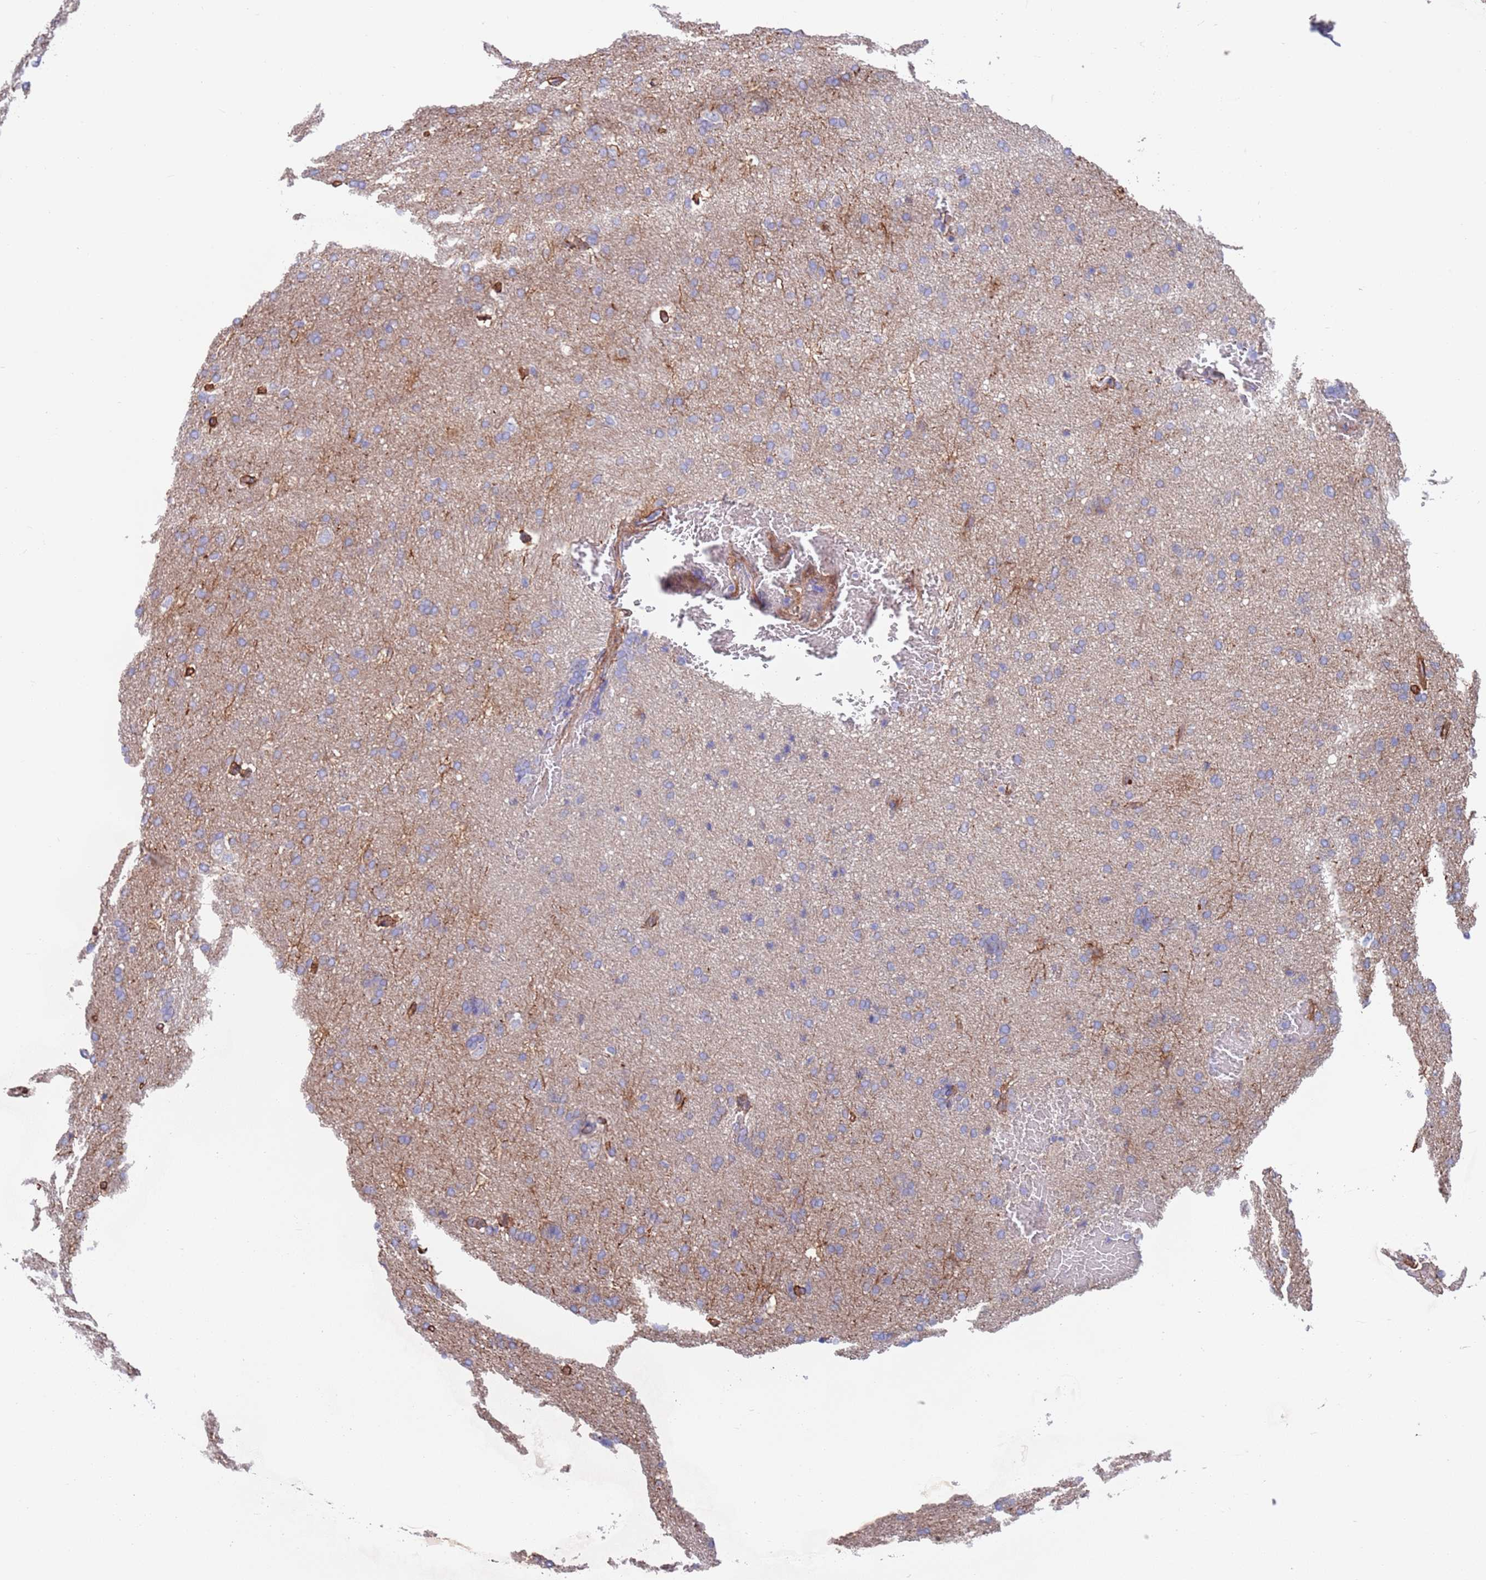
{"staining": {"intensity": "strong", "quantity": ">75%", "location": "cytoplasmic/membranous"}, "tissue": "cerebral cortex", "cell_type": "Endothelial cells", "image_type": "normal", "snomed": [{"axis": "morphology", "description": "Normal tissue, NOS"}, {"axis": "topography", "description": "Cerebral cortex"}], "caption": "High-power microscopy captured an immunohistochemistry image of normal cerebral cortex, revealing strong cytoplasmic/membranous positivity in about >75% of endothelial cells.", "gene": "JAKMIP2", "patient": {"sex": "male", "age": 62}}